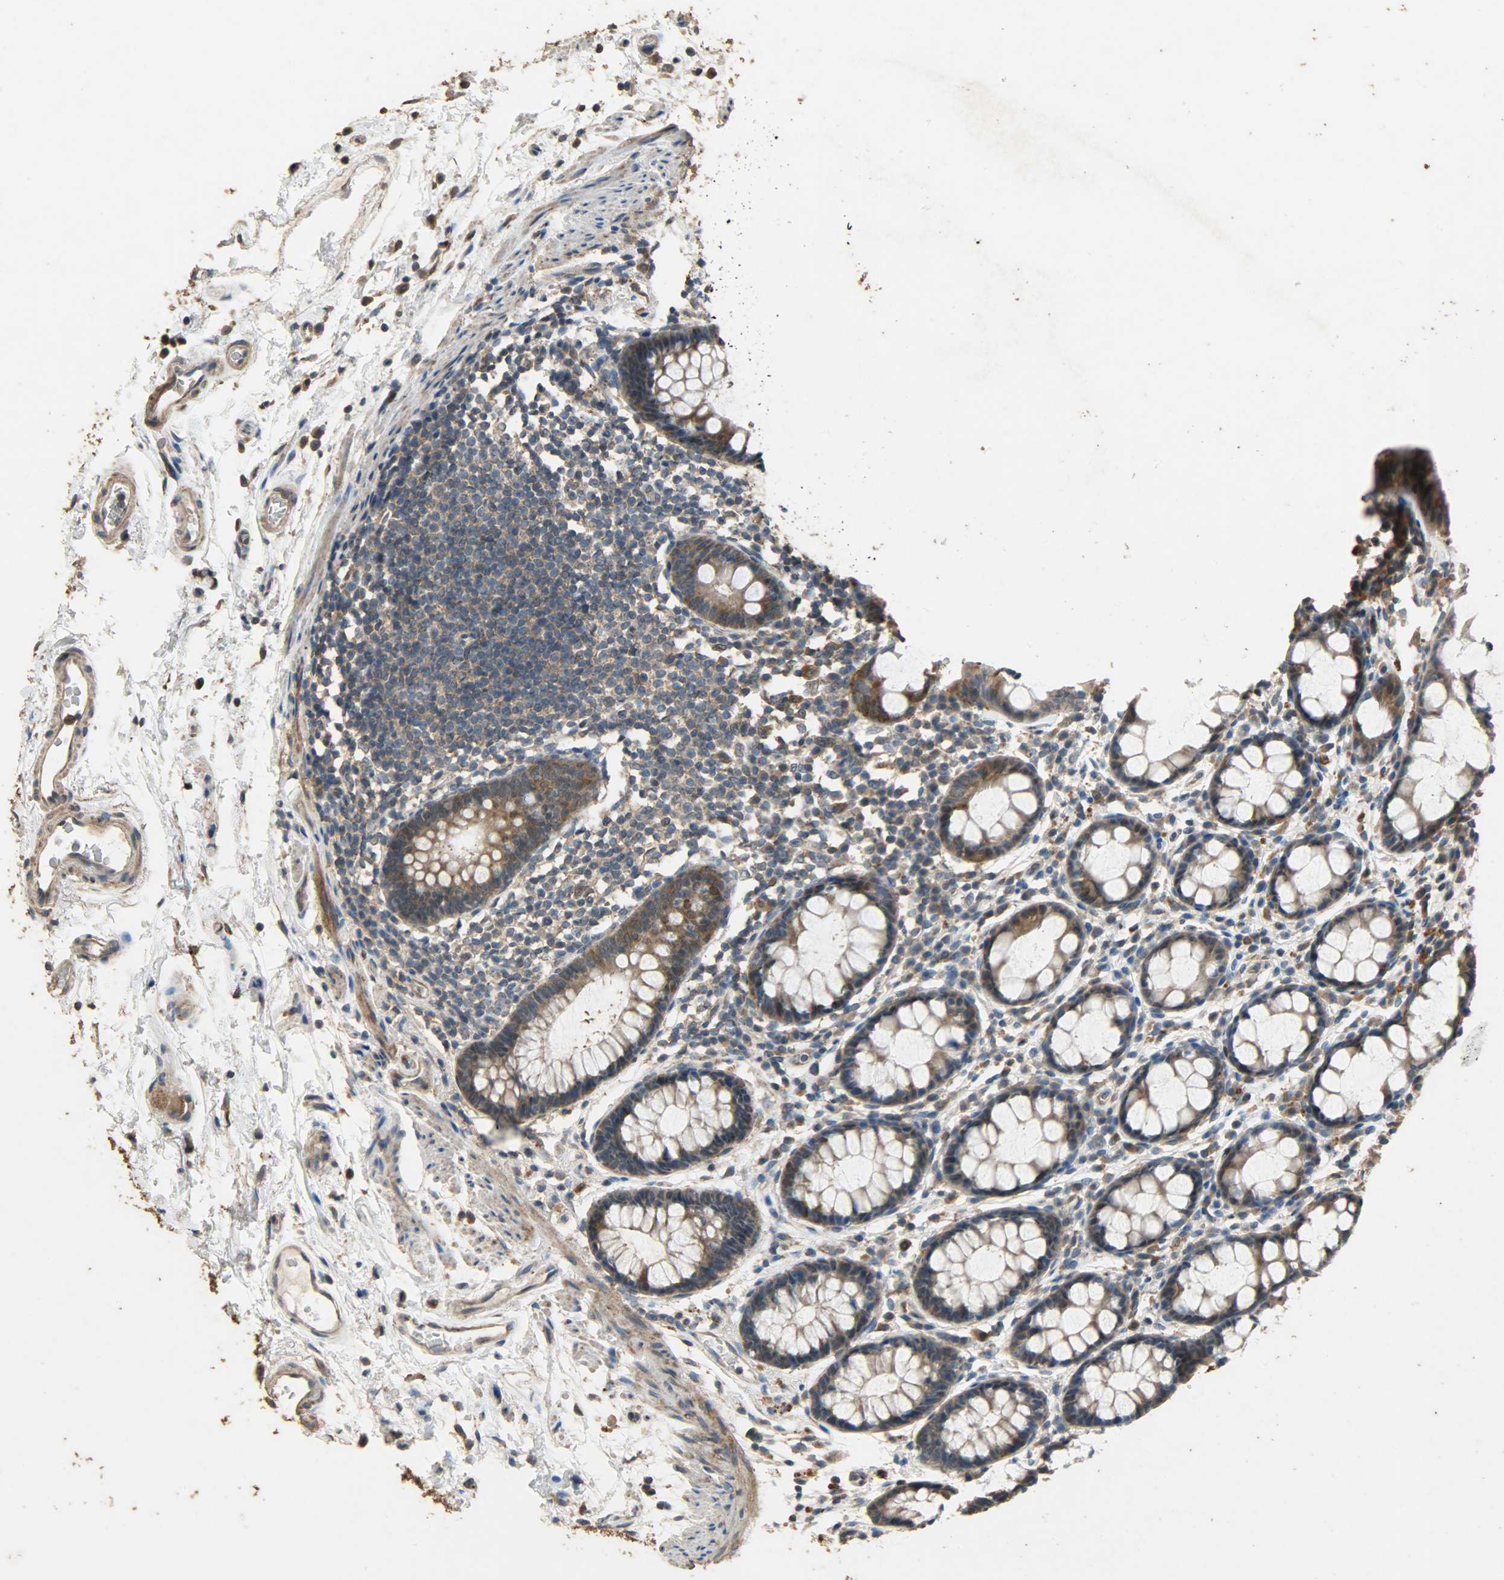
{"staining": {"intensity": "moderate", "quantity": ">75%", "location": "cytoplasmic/membranous"}, "tissue": "rectum", "cell_type": "Glandular cells", "image_type": "normal", "snomed": [{"axis": "morphology", "description": "Normal tissue, NOS"}, {"axis": "topography", "description": "Rectum"}], "caption": "The histopathology image shows immunohistochemical staining of normal rectum. There is moderate cytoplasmic/membranous staining is present in approximately >75% of glandular cells. The staining was performed using DAB (3,3'-diaminobenzidine), with brown indicating positive protein expression. Nuclei are stained blue with hematoxylin.", "gene": "CDKN2C", "patient": {"sex": "male", "age": 92}}